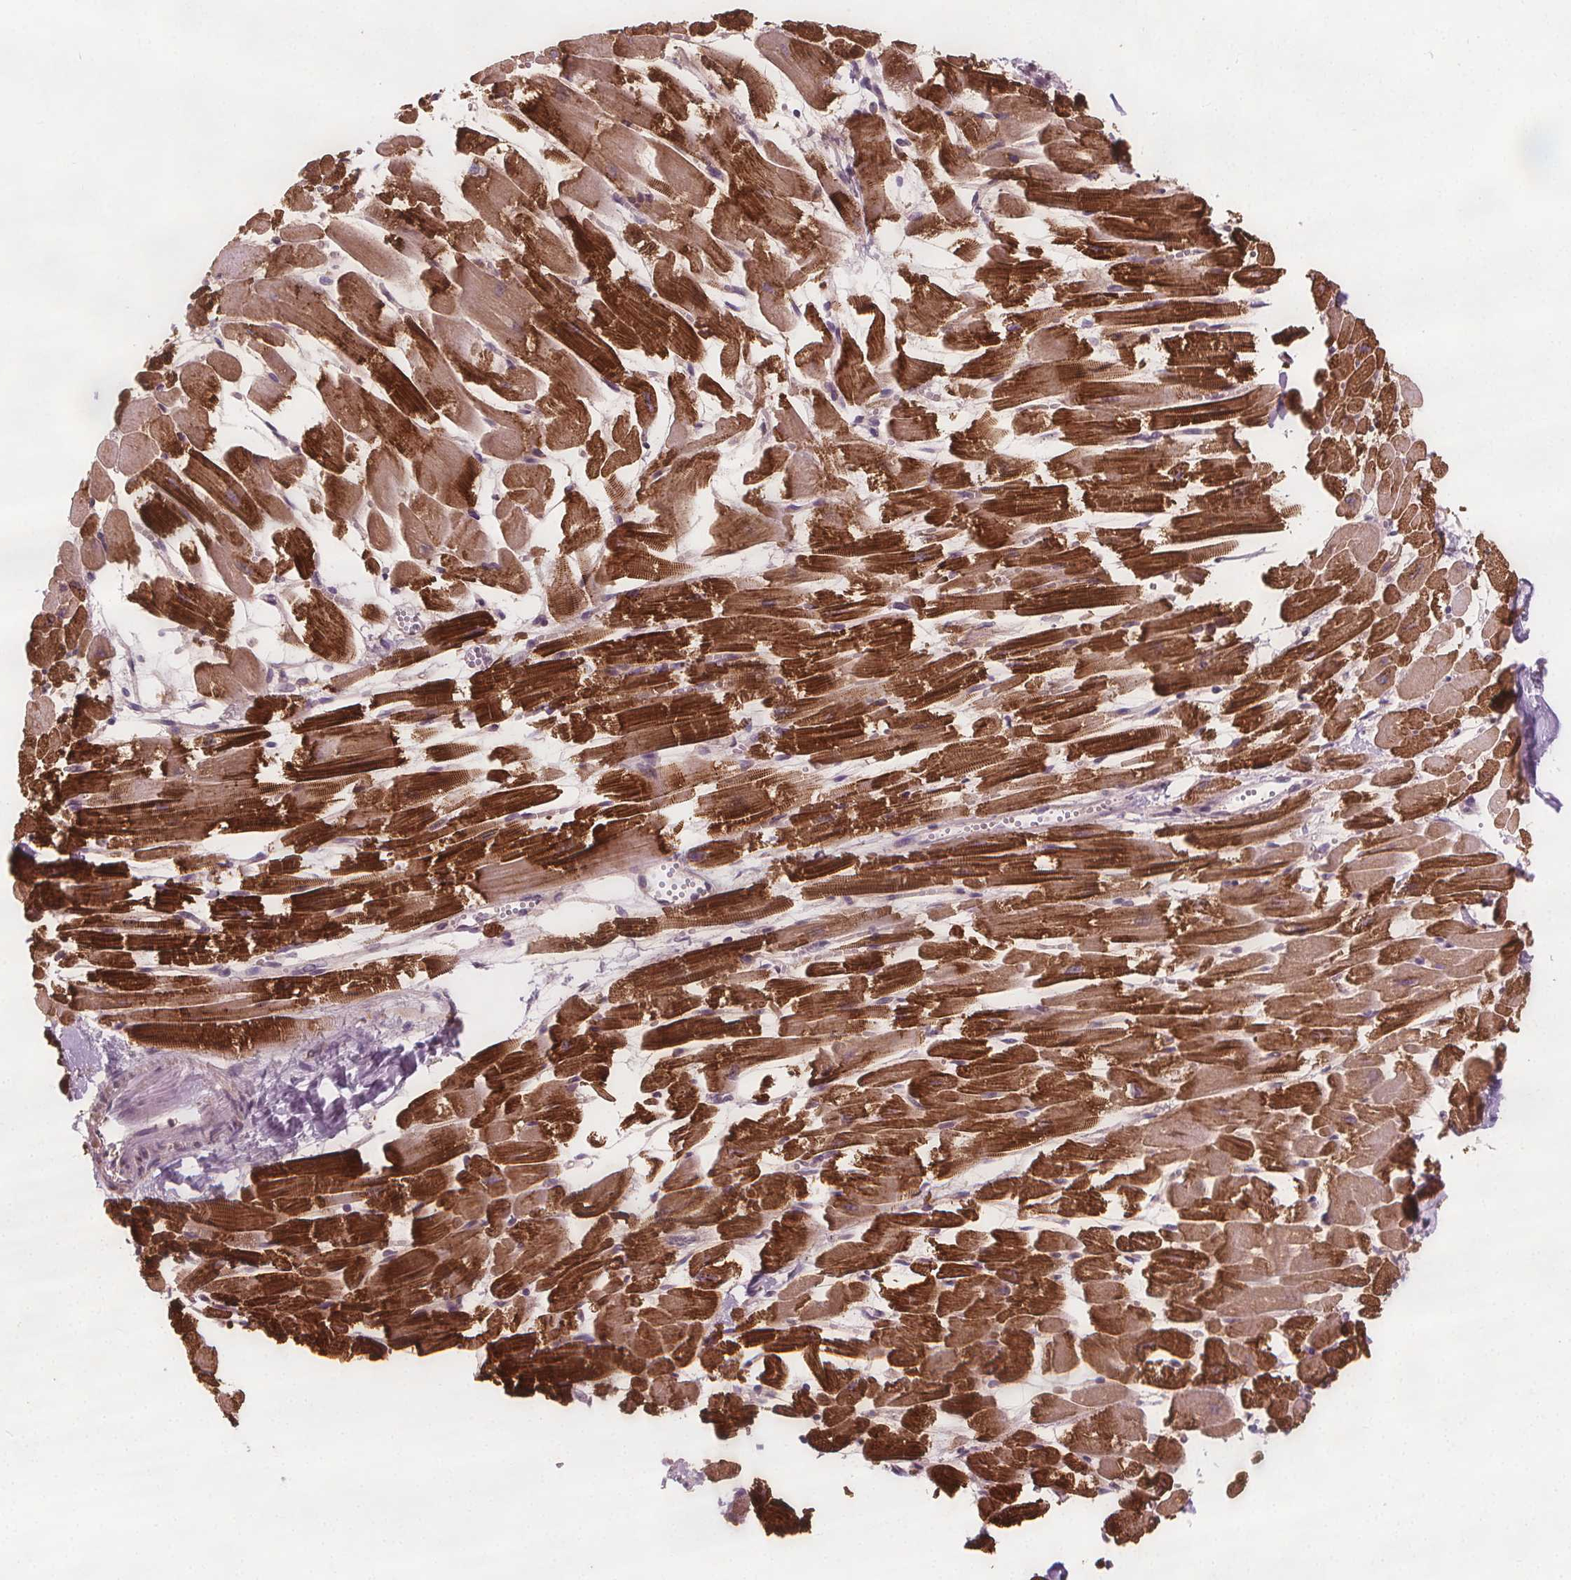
{"staining": {"intensity": "strong", "quantity": ">75%", "location": "cytoplasmic/membranous"}, "tissue": "heart muscle", "cell_type": "Cardiomyocytes", "image_type": "normal", "snomed": [{"axis": "morphology", "description": "Normal tissue, NOS"}, {"axis": "topography", "description": "Heart"}], "caption": "DAB (3,3'-diaminobenzidine) immunohistochemical staining of benign human heart muscle reveals strong cytoplasmic/membranous protein expression in about >75% of cardiomyocytes. (DAB = brown stain, brightfield microscopy at high magnification).", "gene": "RAB20", "patient": {"sex": "female", "age": 52}}